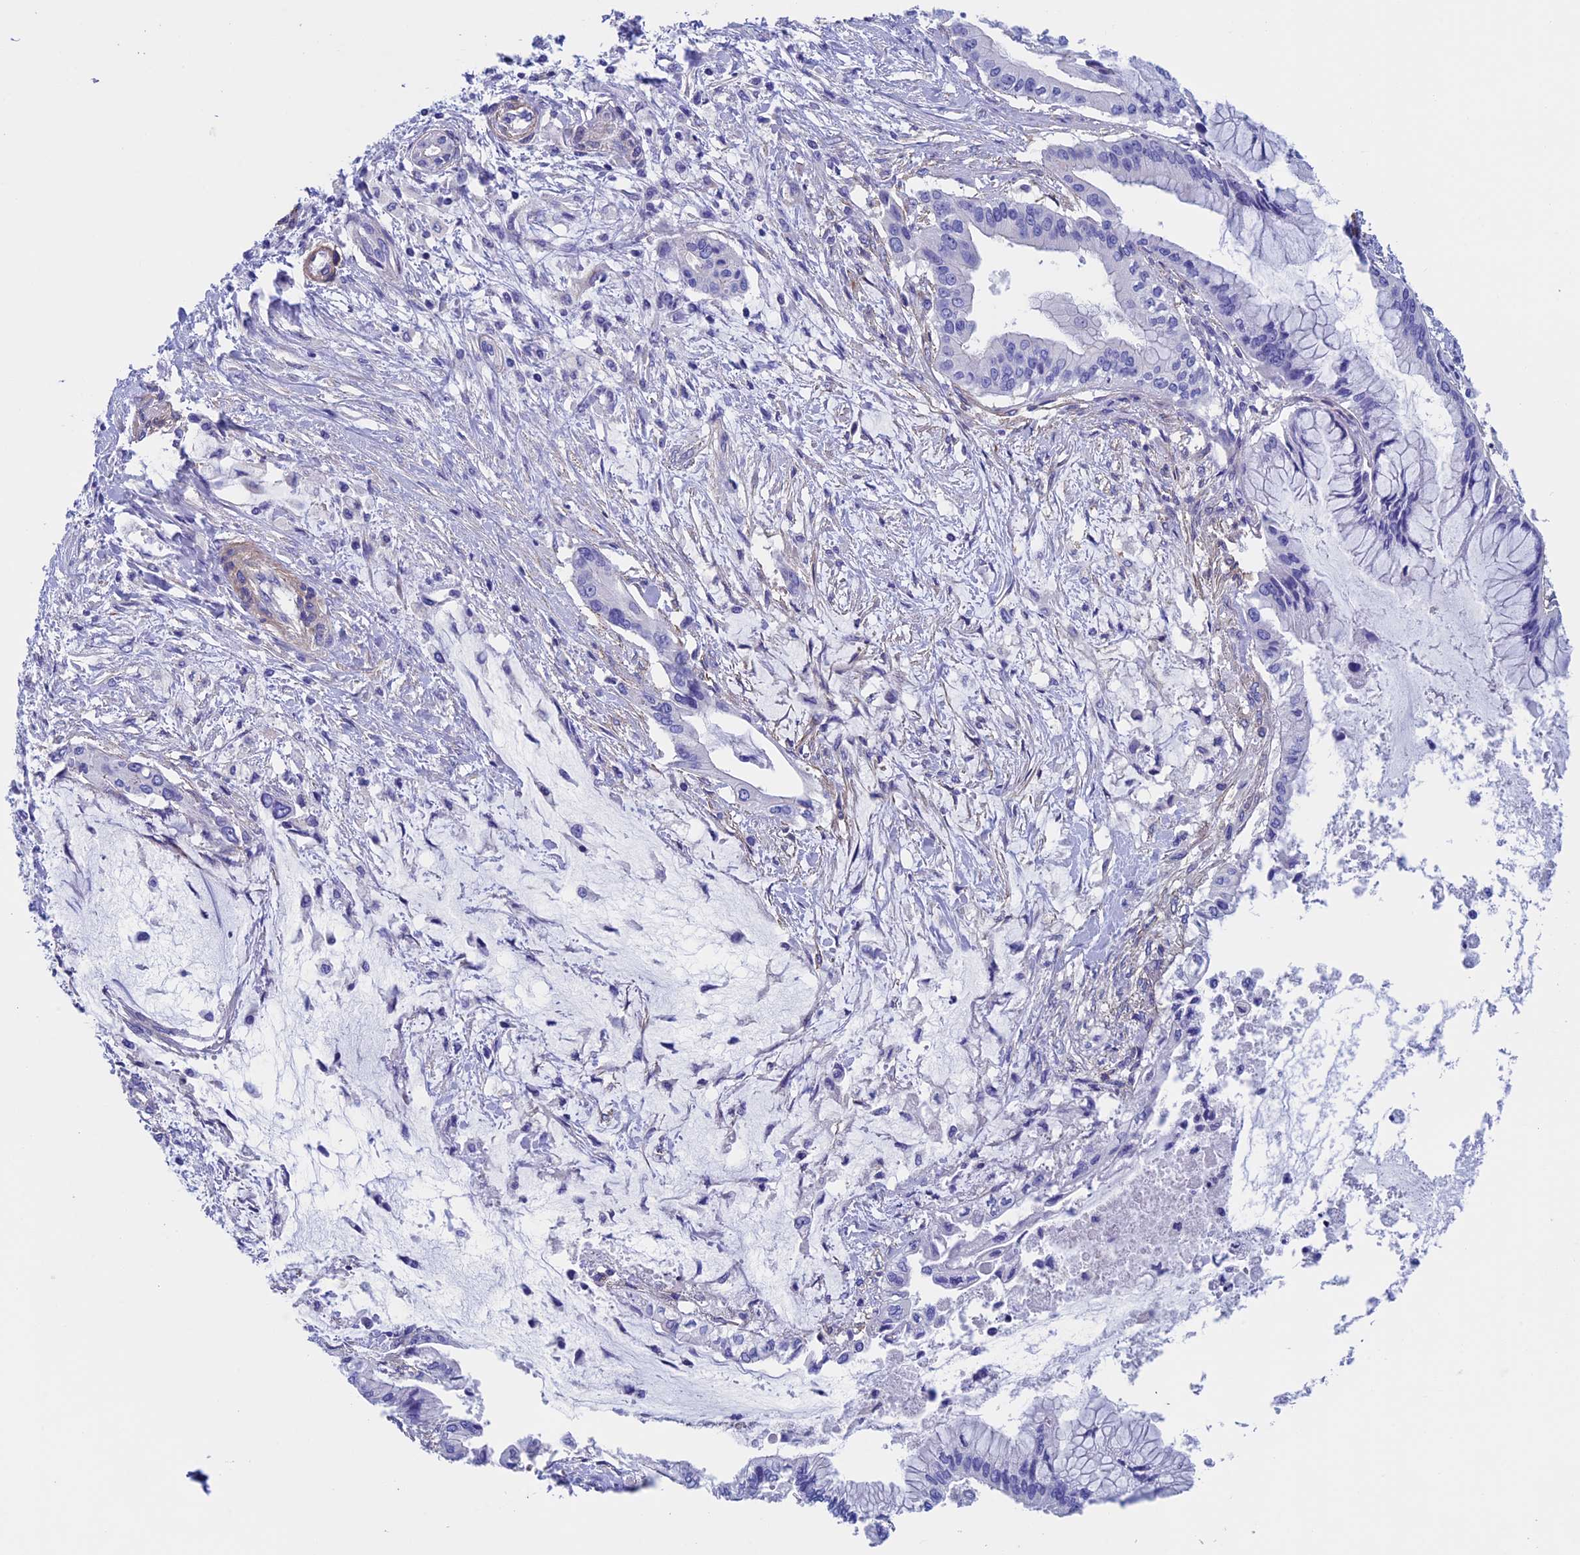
{"staining": {"intensity": "negative", "quantity": "none", "location": "none"}, "tissue": "pancreatic cancer", "cell_type": "Tumor cells", "image_type": "cancer", "snomed": [{"axis": "morphology", "description": "Adenocarcinoma, NOS"}, {"axis": "topography", "description": "Pancreas"}], "caption": "Adenocarcinoma (pancreatic) was stained to show a protein in brown. There is no significant staining in tumor cells.", "gene": "ADH7", "patient": {"sex": "male", "age": 46}}